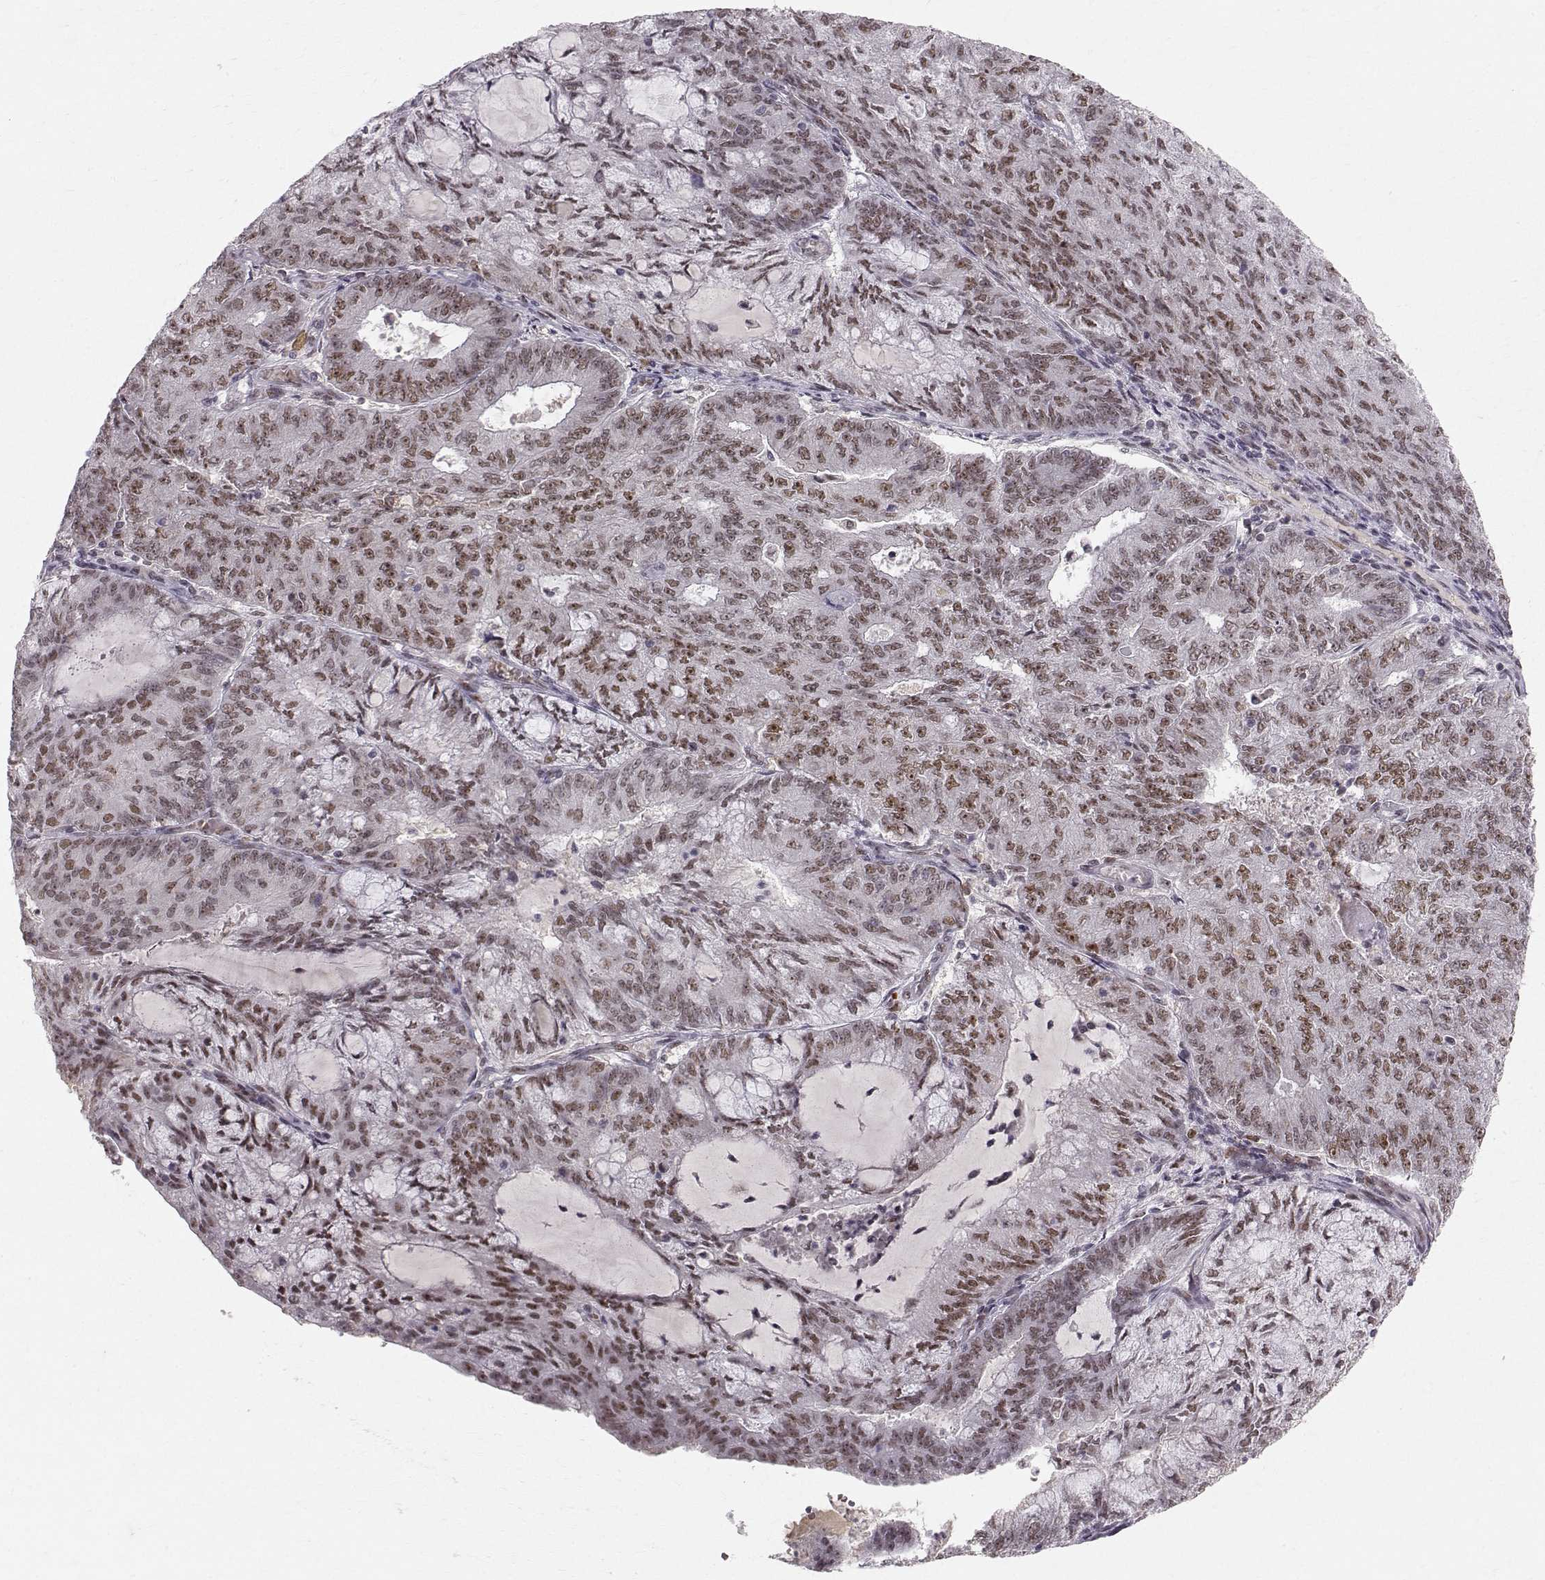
{"staining": {"intensity": "strong", "quantity": "25%-75%", "location": "nuclear"}, "tissue": "endometrial cancer", "cell_type": "Tumor cells", "image_type": "cancer", "snomed": [{"axis": "morphology", "description": "Adenocarcinoma, NOS"}, {"axis": "topography", "description": "Endometrium"}], "caption": "Tumor cells display high levels of strong nuclear positivity in approximately 25%-75% of cells in endometrial adenocarcinoma.", "gene": "RPP38", "patient": {"sex": "female", "age": 82}}